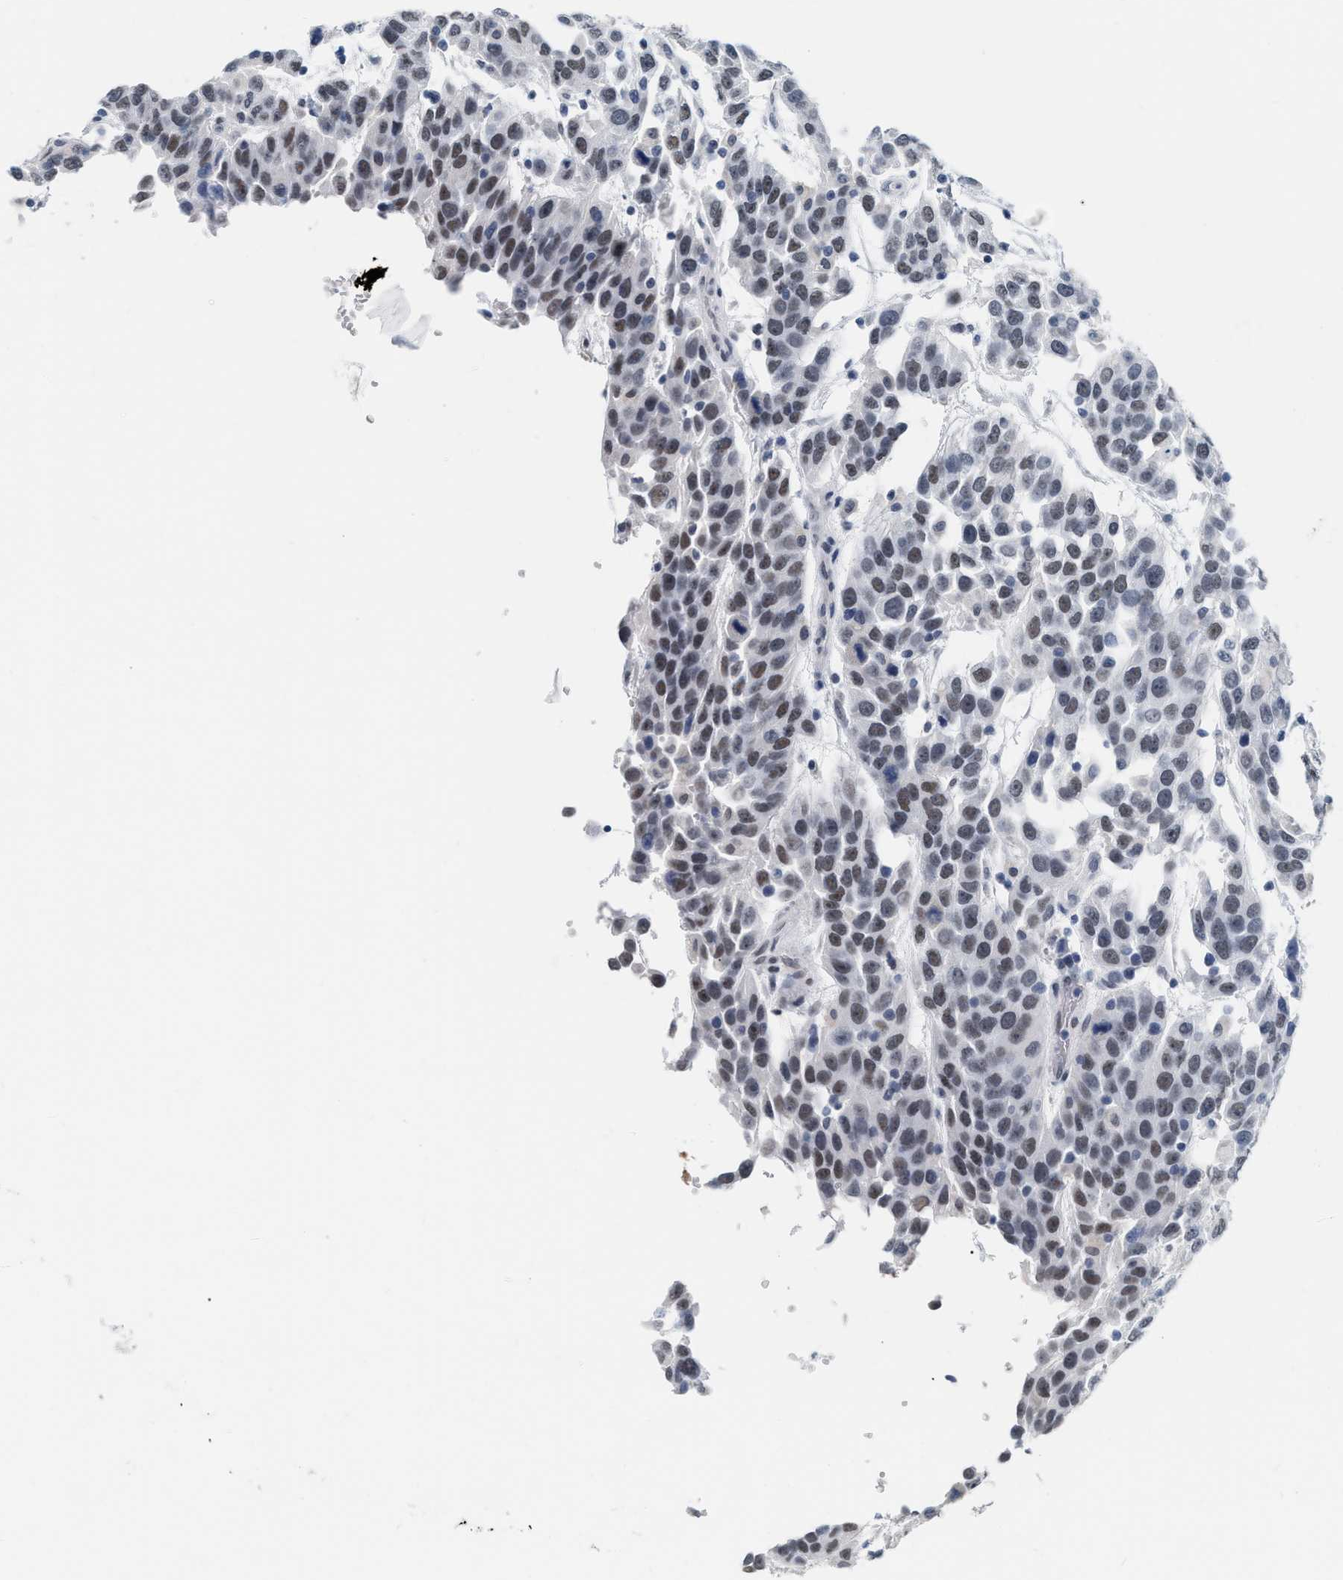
{"staining": {"intensity": "moderate", "quantity": "25%-75%", "location": "nuclear"}, "tissue": "urothelial cancer", "cell_type": "Tumor cells", "image_type": "cancer", "snomed": [{"axis": "morphology", "description": "Urothelial carcinoma, High grade"}, {"axis": "topography", "description": "Urinary bladder"}], "caption": "Immunohistochemical staining of human urothelial cancer displays moderate nuclear protein staining in about 25%-75% of tumor cells. Using DAB (3,3'-diaminobenzidine) (brown) and hematoxylin (blue) stains, captured at high magnification using brightfield microscopy.", "gene": "XIRP1", "patient": {"sex": "female", "age": 80}}